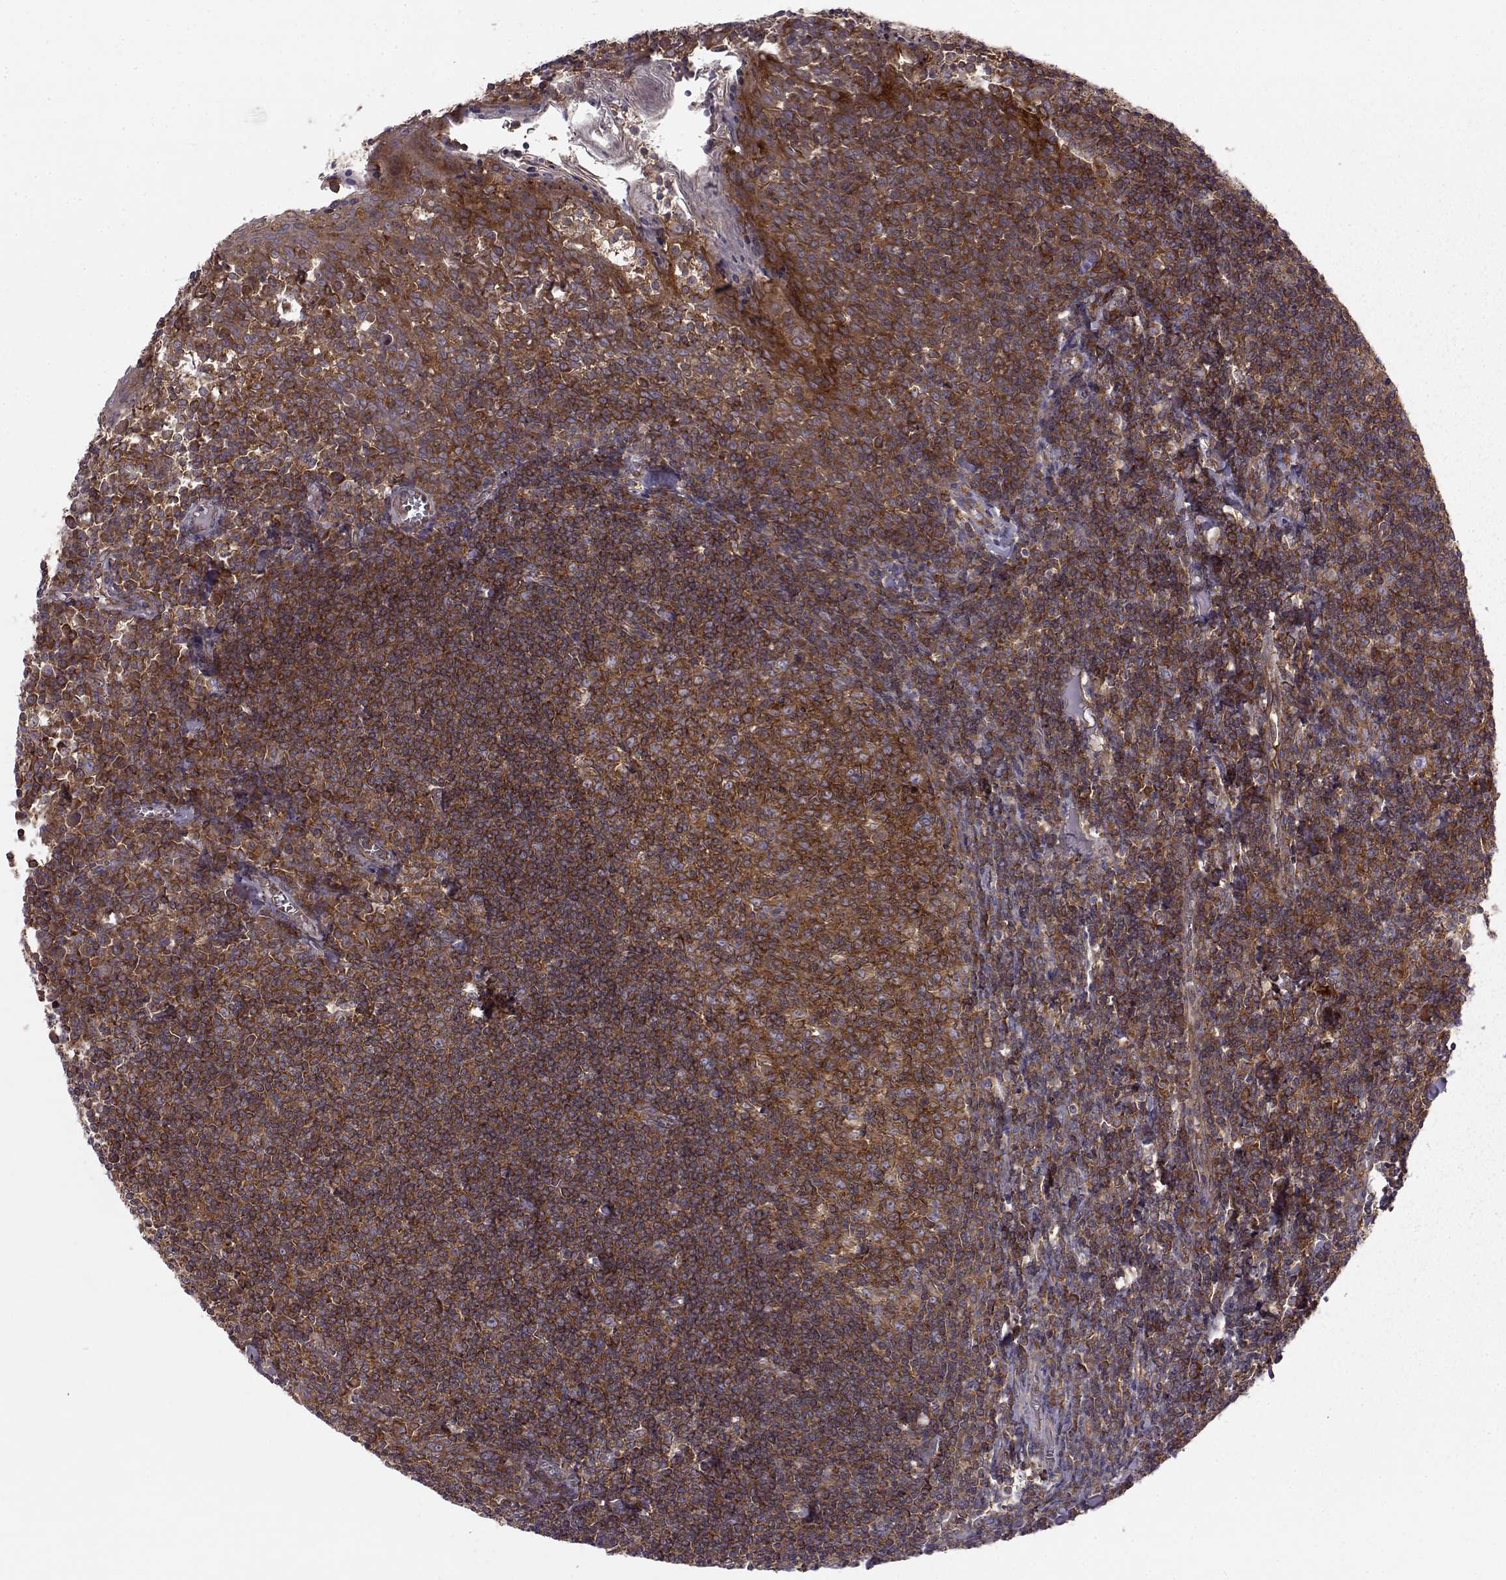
{"staining": {"intensity": "strong", "quantity": ">75%", "location": "cytoplasmic/membranous"}, "tissue": "tonsil", "cell_type": "Germinal center cells", "image_type": "normal", "snomed": [{"axis": "morphology", "description": "Normal tissue, NOS"}, {"axis": "topography", "description": "Tonsil"}], "caption": "DAB (3,3'-diaminobenzidine) immunohistochemical staining of benign tonsil demonstrates strong cytoplasmic/membranous protein positivity in about >75% of germinal center cells.", "gene": "RABGAP1", "patient": {"sex": "female", "age": 12}}